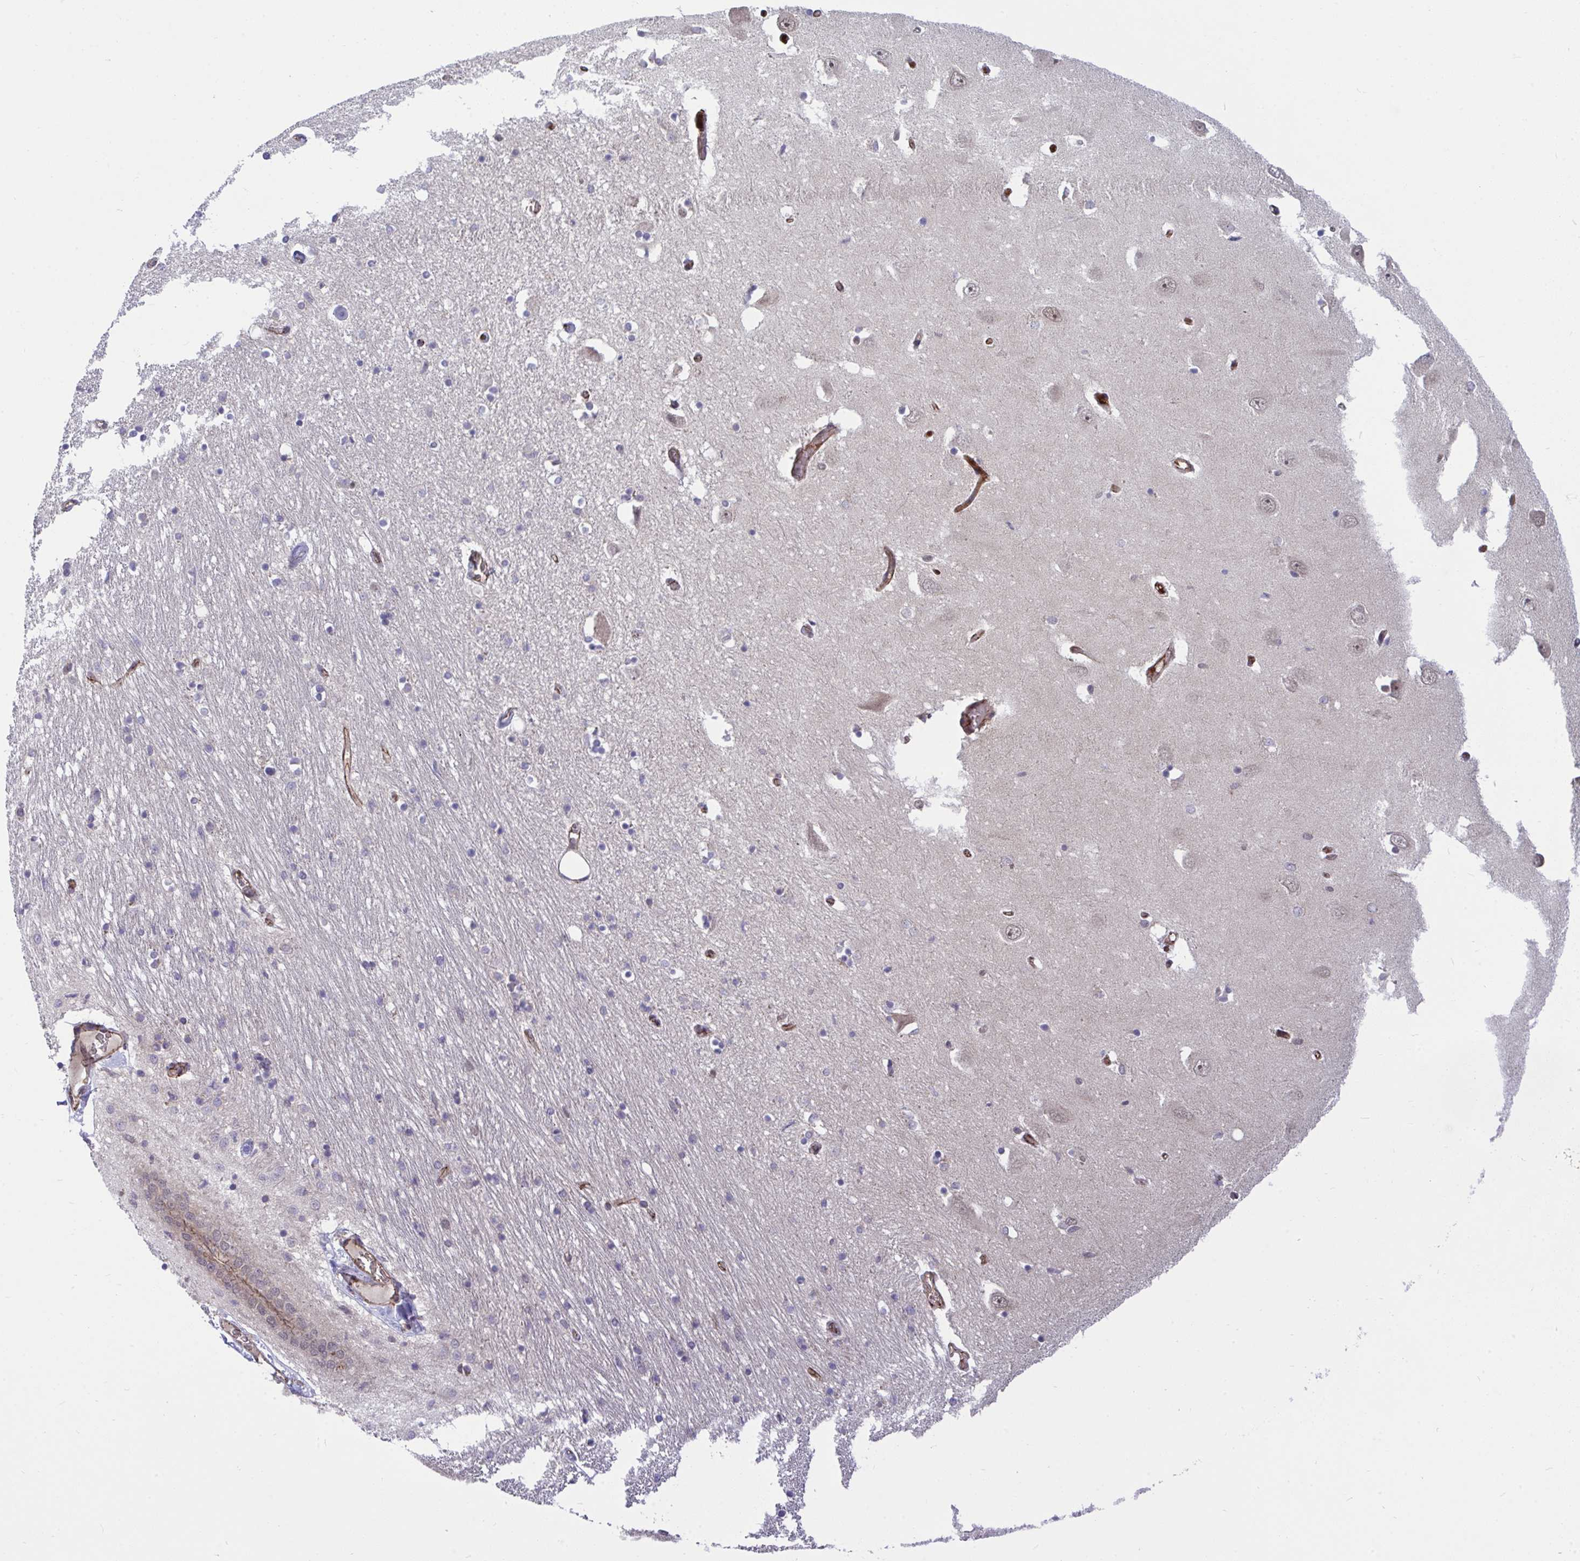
{"staining": {"intensity": "weak", "quantity": "<25%", "location": "nuclear"}, "tissue": "caudate", "cell_type": "Glial cells", "image_type": "normal", "snomed": [{"axis": "morphology", "description": "Normal tissue, NOS"}, {"axis": "topography", "description": "Lateral ventricle wall"}, {"axis": "topography", "description": "Hippocampus"}], "caption": "High magnification brightfield microscopy of benign caudate stained with DAB (3,3'-diaminobenzidine) (brown) and counterstained with hematoxylin (blue): glial cells show no significant expression.", "gene": "PPP1CA", "patient": {"sex": "female", "age": 63}}